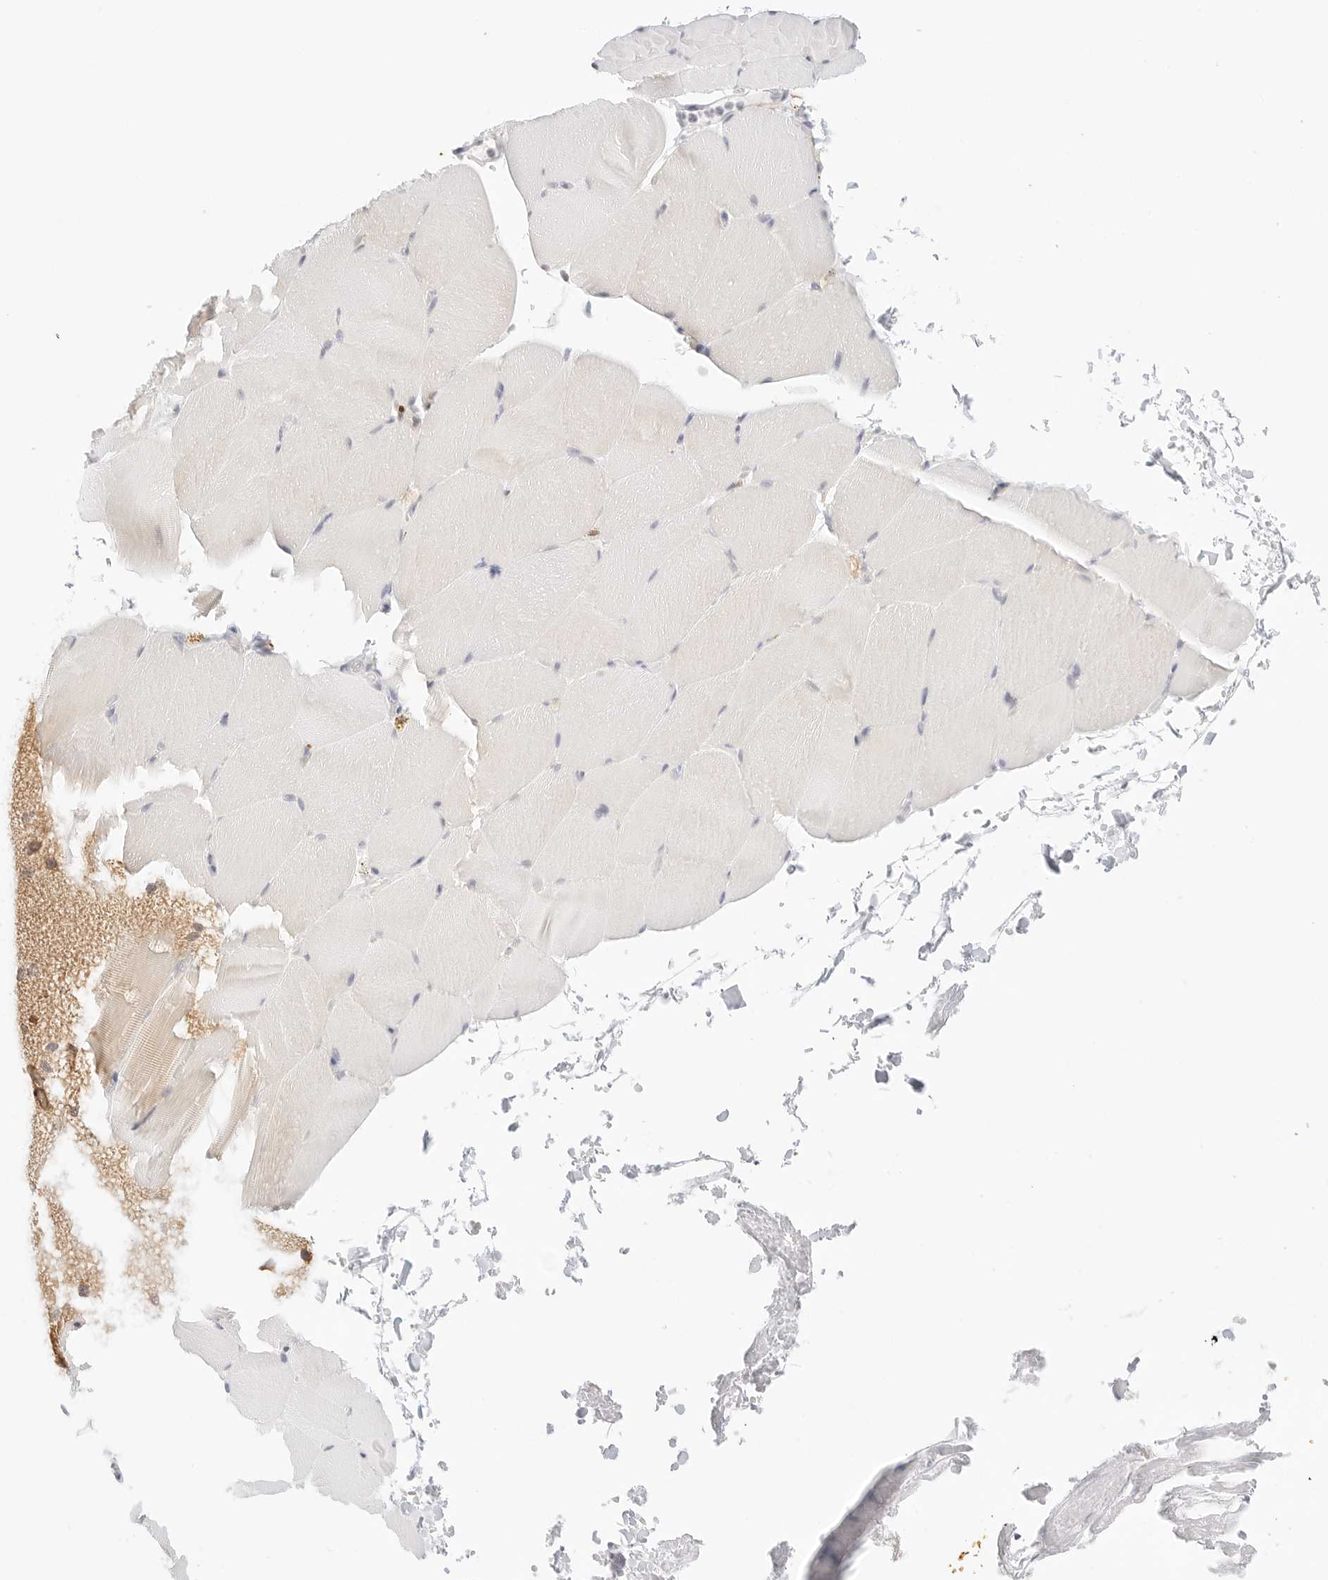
{"staining": {"intensity": "negative", "quantity": "none", "location": "none"}, "tissue": "skeletal muscle", "cell_type": "Myocytes", "image_type": "normal", "snomed": [{"axis": "morphology", "description": "Normal tissue, NOS"}, {"axis": "topography", "description": "Skeletal muscle"}, {"axis": "topography", "description": "Parathyroid gland"}], "caption": "Immunohistochemical staining of unremarkable human skeletal muscle shows no significant expression in myocytes. Brightfield microscopy of IHC stained with DAB (3,3'-diaminobenzidine) (brown) and hematoxylin (blue), captured at high magnification.", "gene": "ERO1B", "patient": {"sex": "female", "age": 37}}